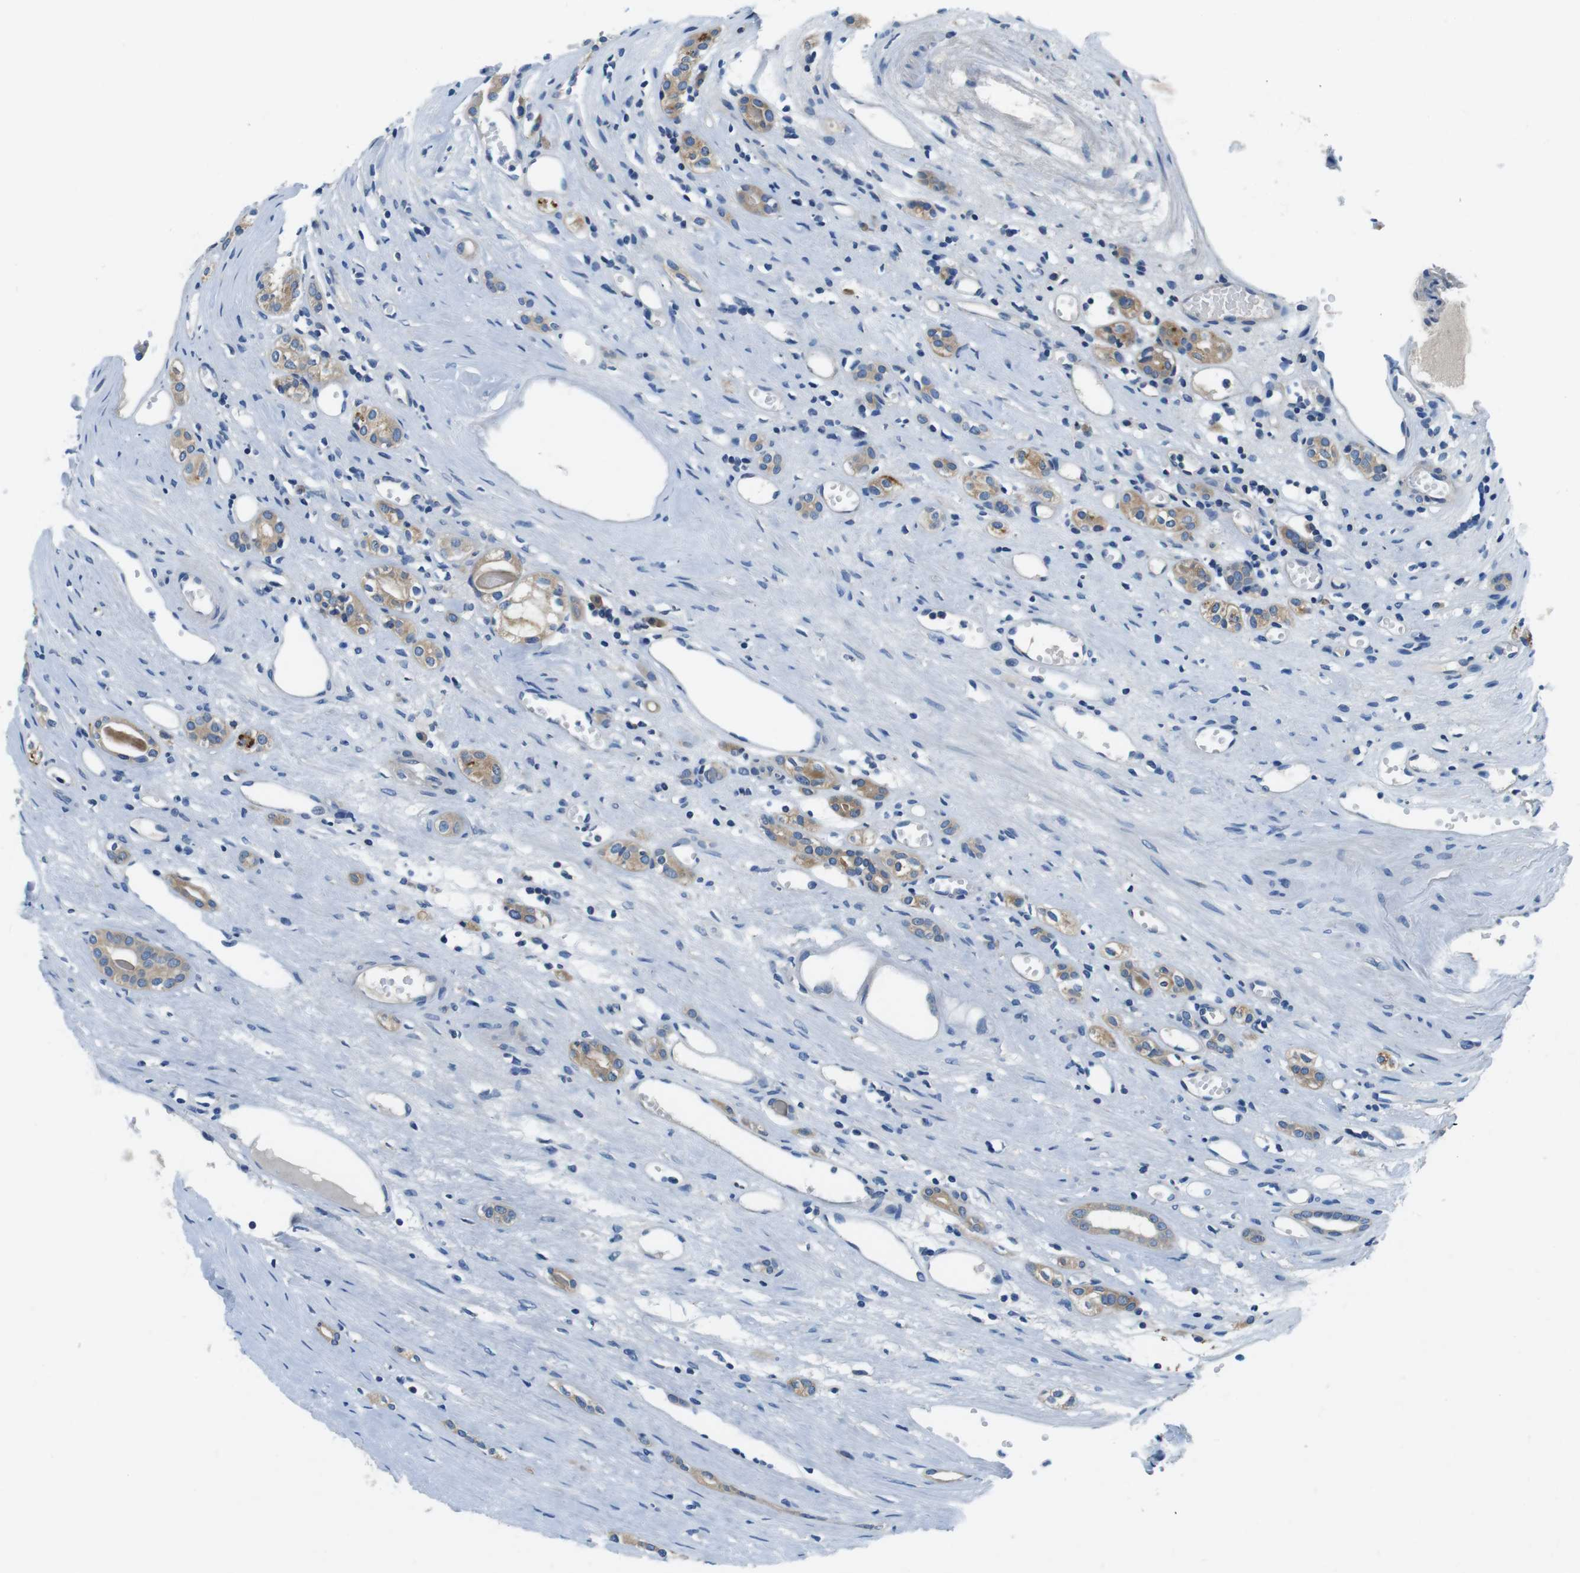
{"staining": {"intensity": "weak", "quantity": ">75%", "location": "cytoplasmic/membranous"}, "tissue": "renal cancer", "cell_type": "Tumor cells", "image_type": "cancer", "snomed": [{"axis": "morphology", "description": "Adenocarcinoma, NOS"}, {"axis": "topography", "description": "Kidney"}], "caption": "High-power microscopy captured an IHC histopathology image of renal cancer, revealing weak cytoplasmic/membranous expression in approximately >75% of tumor cells.", "gene": "DENND4C", "patient": {"sex": "male", "age": 56}}